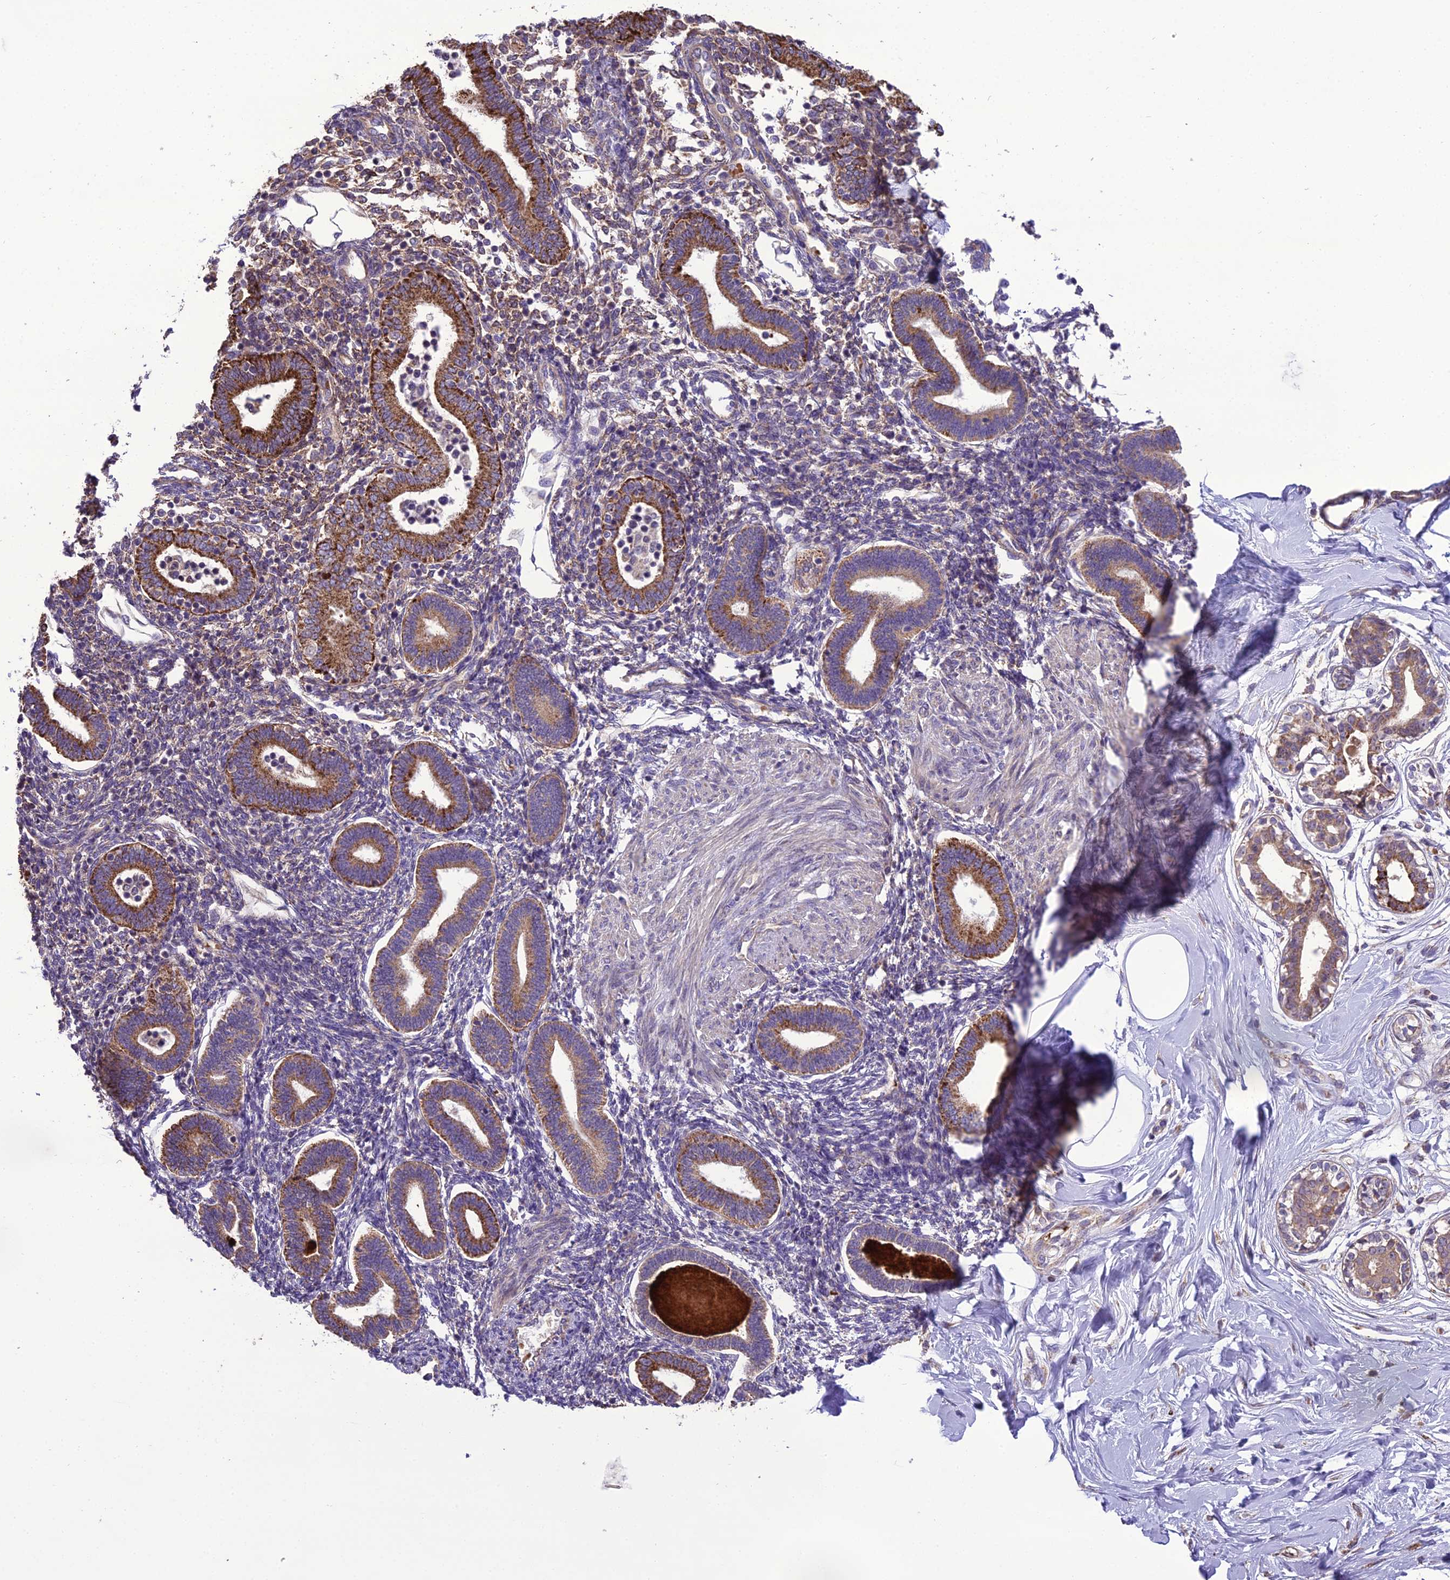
{"staining": {"intensity": "negative", "quantity": "none", "location": "none"}, "tissue": "endometrium", "cell_type": "Cells in endometrial stroma", "image_type": "normal", "snomed": [{"axis": "morphology", "description": "Normal tissue, NOS"}, {"axis": "topography", "description": "Endometrium"}], "caption": "Human endometrium stained for a protein using IHC reveals no expression in cells in endometrial stroma.", "gene": "ENSG00000260272", "patient": {"sex": "female", "age": 53}}